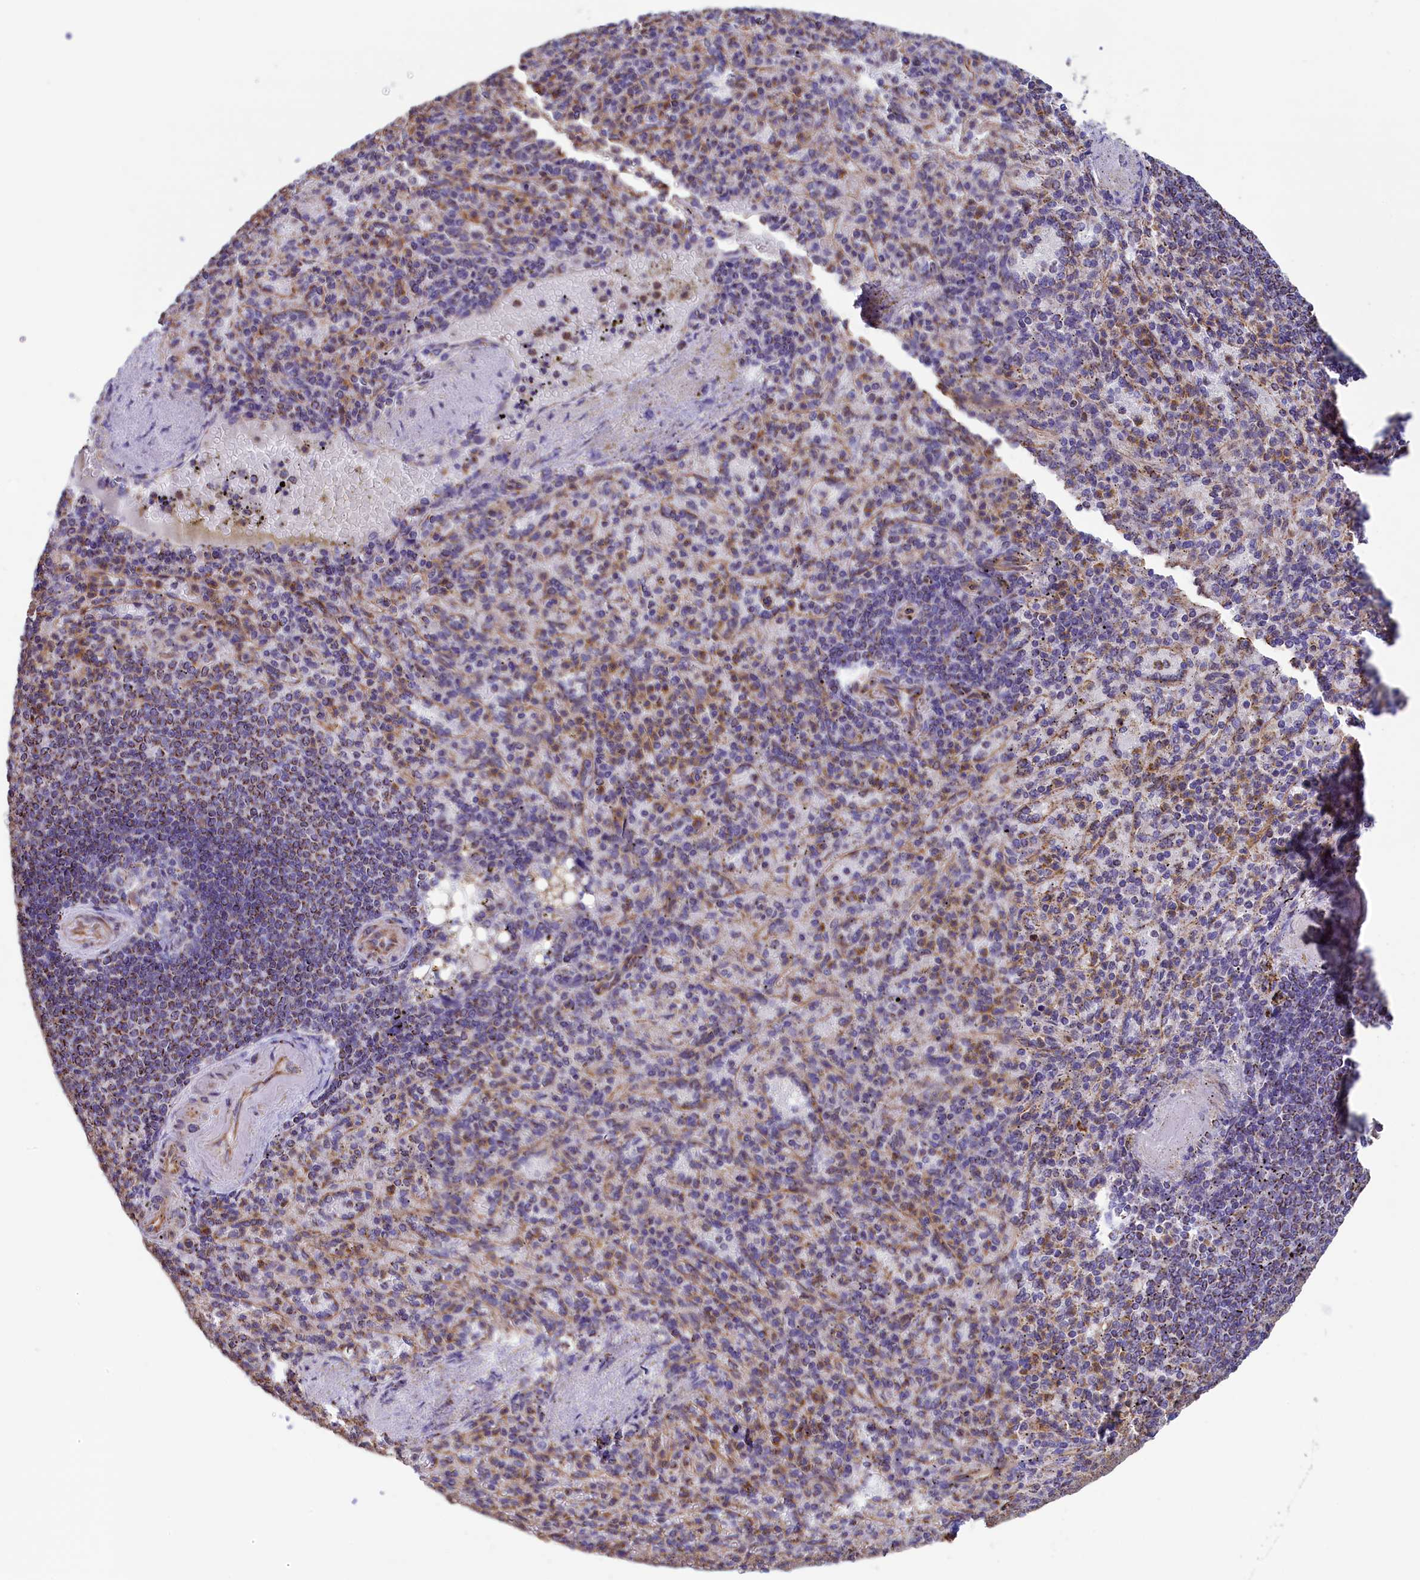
{"staining": {"intensity": "moderate", "quantity": "<25%", "location": "cytoplasmic/membranous"}, "tissue": "spleen", "cell_type": "Cells in red pulp", "image_type": "normal", "snomed": [{"axis": "morphology", "description": "Normal tissue, NOS"}, {"axis": "topography", "description": "Spleen"}], "caption": "This photomicrograph reveals unremarkable spleen stained with immunohistochemistry (IHC) to label a protein in brown. The cytoplasmic/membranous of cells in red pulp show moderate positivity for the protein. Nuclei are counter-stained blue.", "gene": "GATB", "patient": {"sex": "female", "age": 74}}